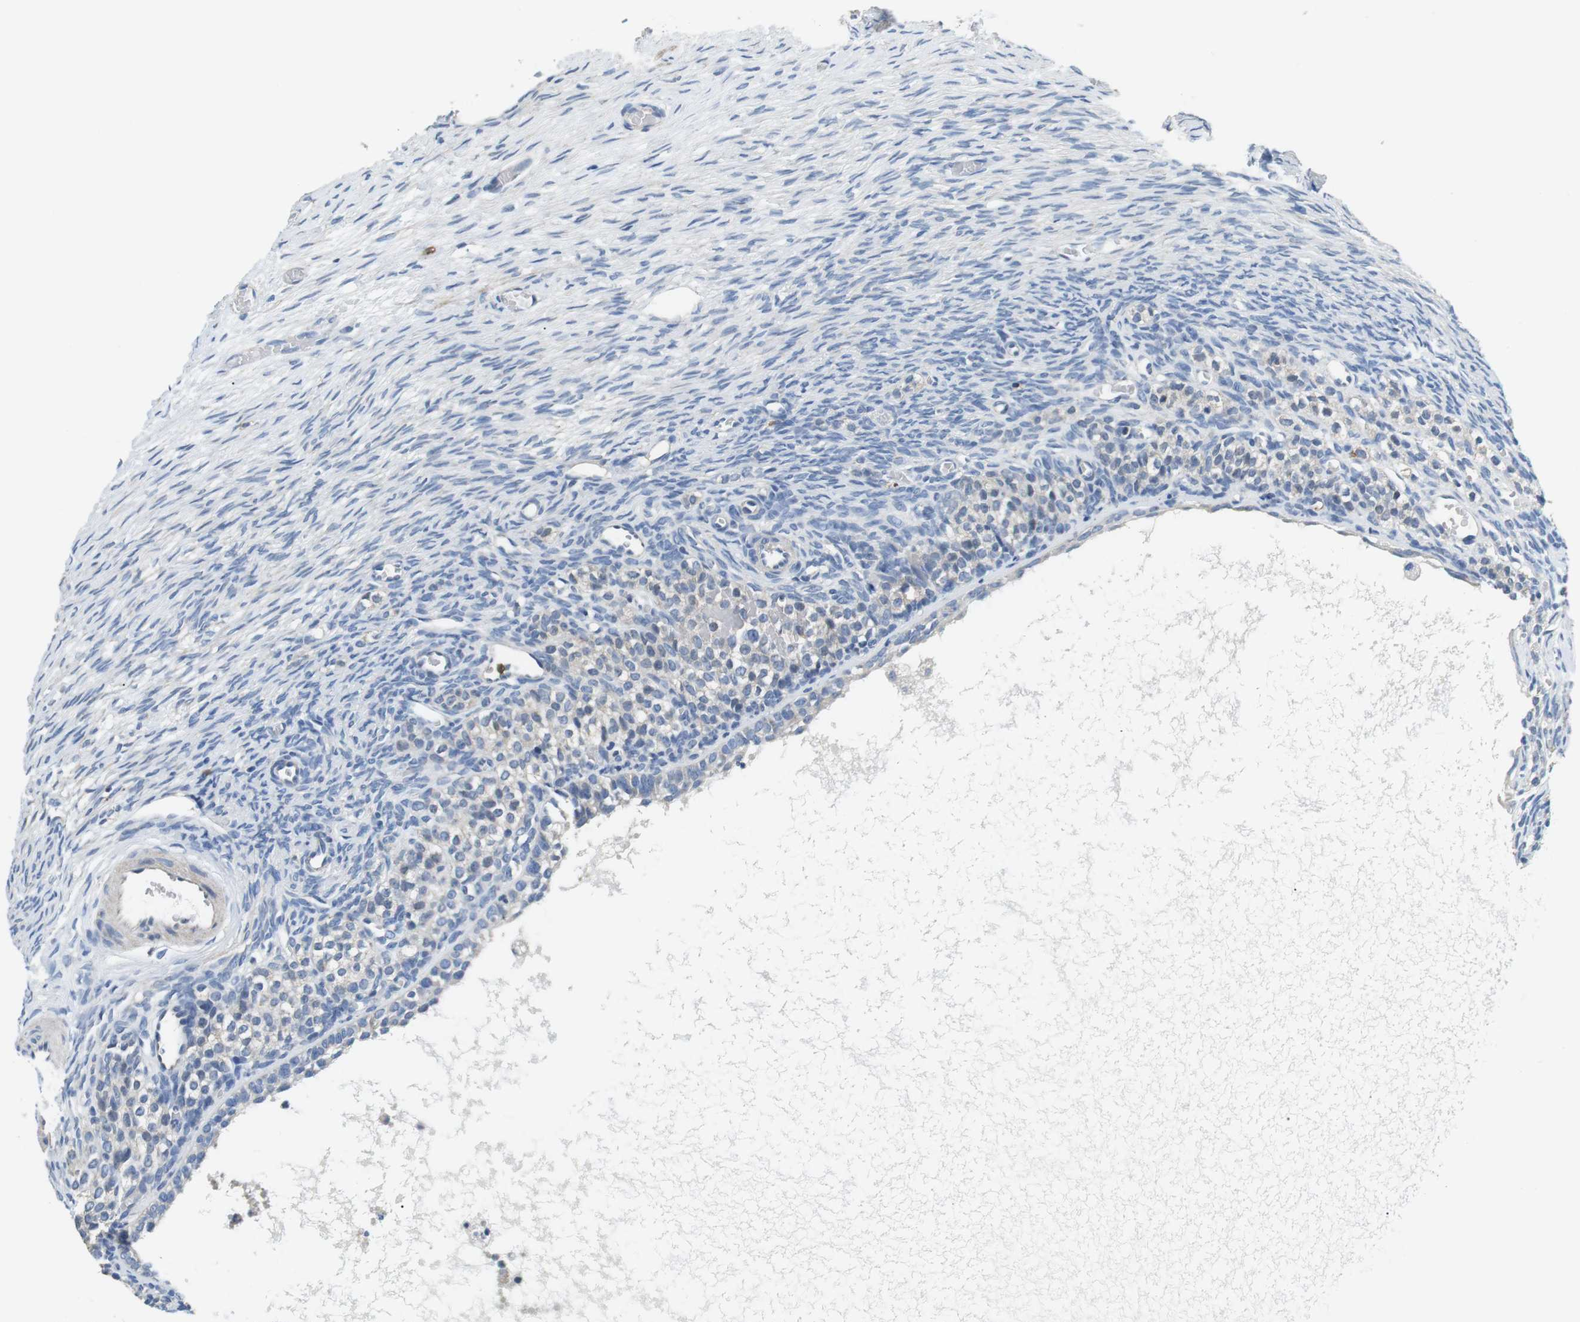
{"staining": {"intensity": "negative", "quantity": "none", "location": "none"}, "tissue": "ovary", "cell_type": "Ovarian stroma cells", "image_type": "normal", "snomed": [{"axis": "morphology", "description": "Normal tissue, NOS"}, {"axis": "topography", "description": "Ovary"}], "caption": "There is no significant staining in ovarian stroma cells of ovary. (Stains: DAB immunohistochemistry (IHC) with hematoxylin counter stain, Microscopy: brightfield microscopy at high magnification).", "gene": "CD6", "patient": {"sex": "female", "age": 27}}